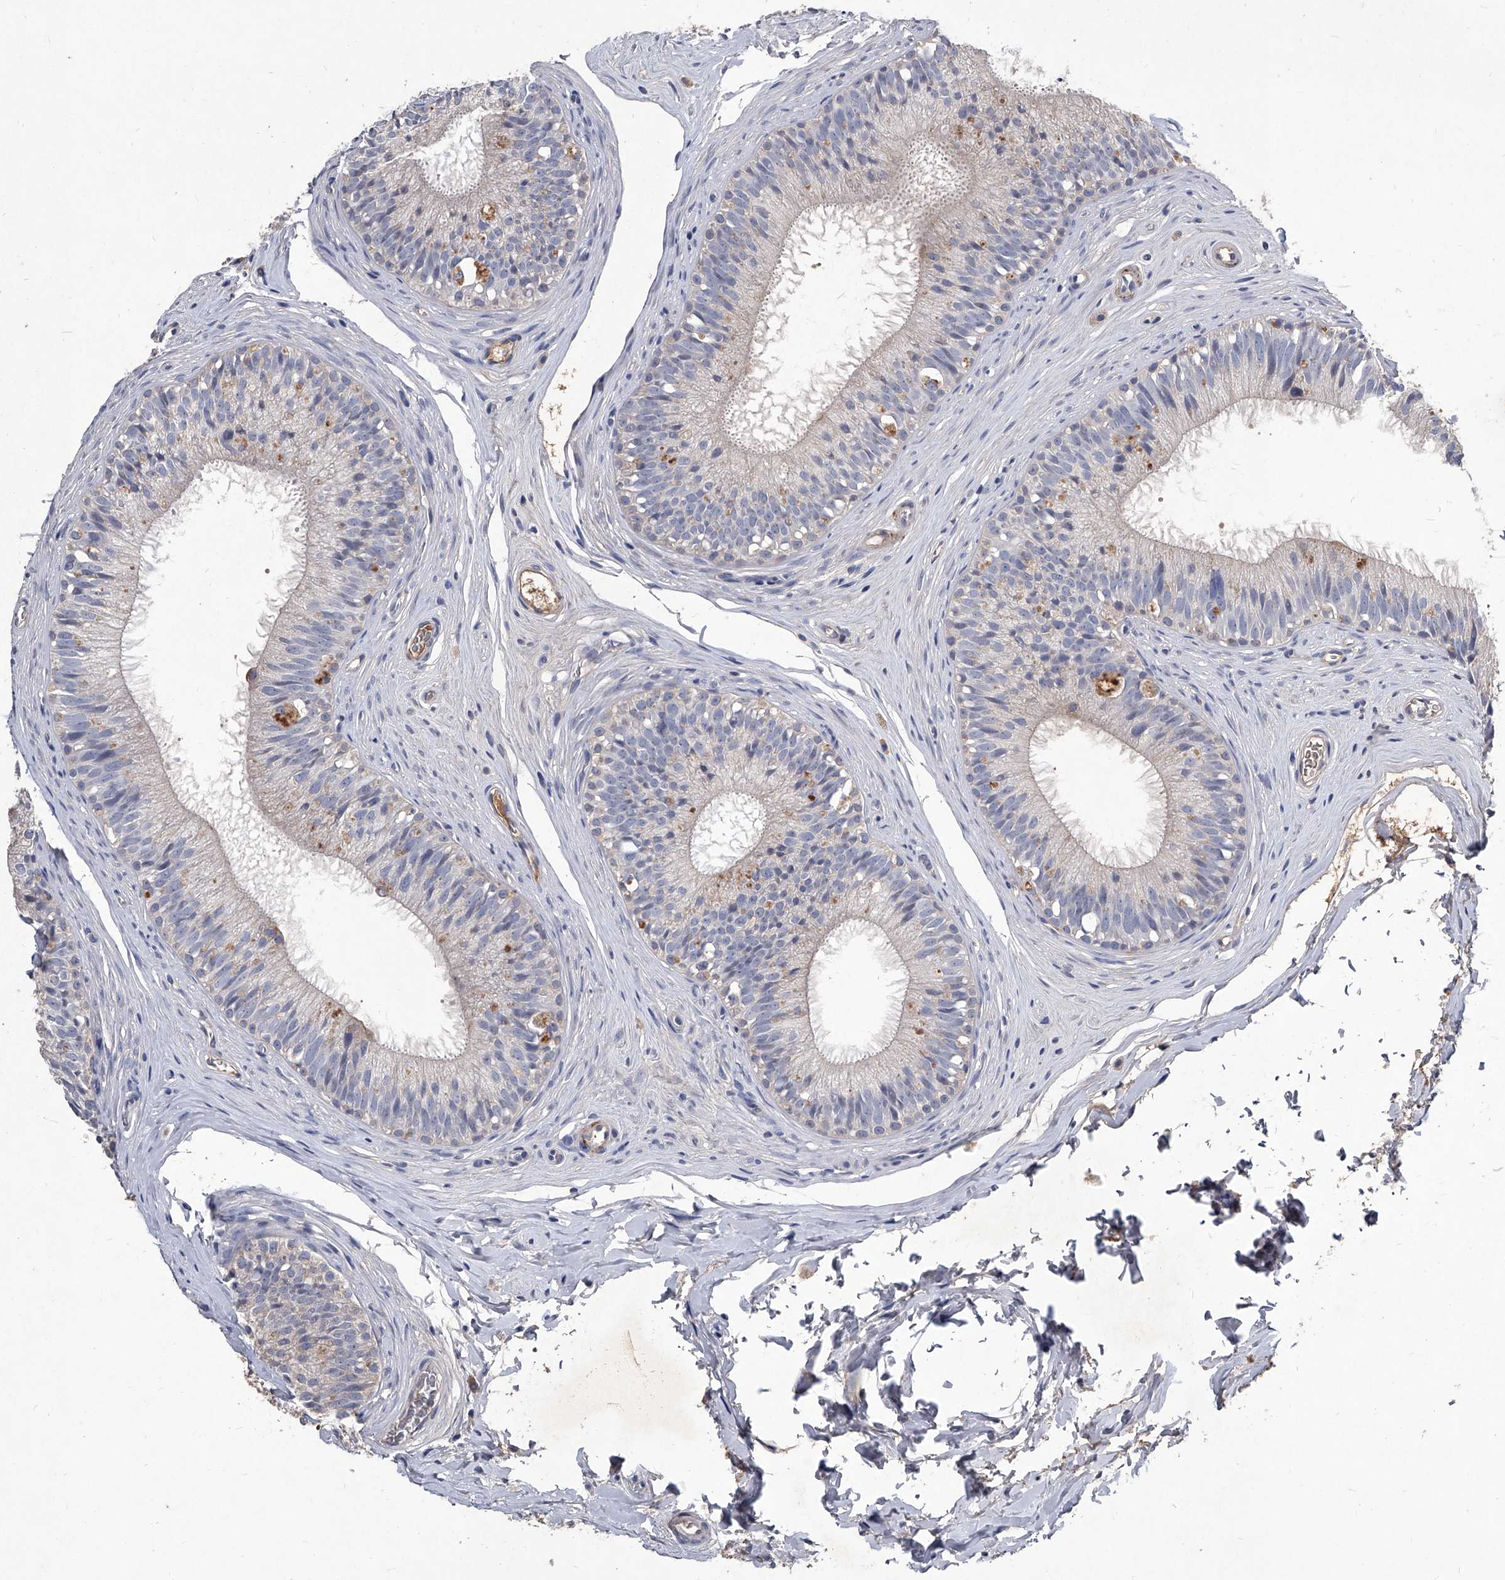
{"staining": {"intensity": "negative", "quantity": "none", "location": "none"}, "tissue": "epididymis", "cell_type": "Glandular cells", "image_type": "normal", "snomed": [{"axis": "morphology", "description": "Normal tissue, NOS"}, {"axis": "topography", "description": "Epididymis"}], "caption": "Epididymis stained for a protein using immunohistochemistry (IHC) exhibits no expression glandular cells.", "gene": "C5", "patient": {"sex": "male", "age": 29}}